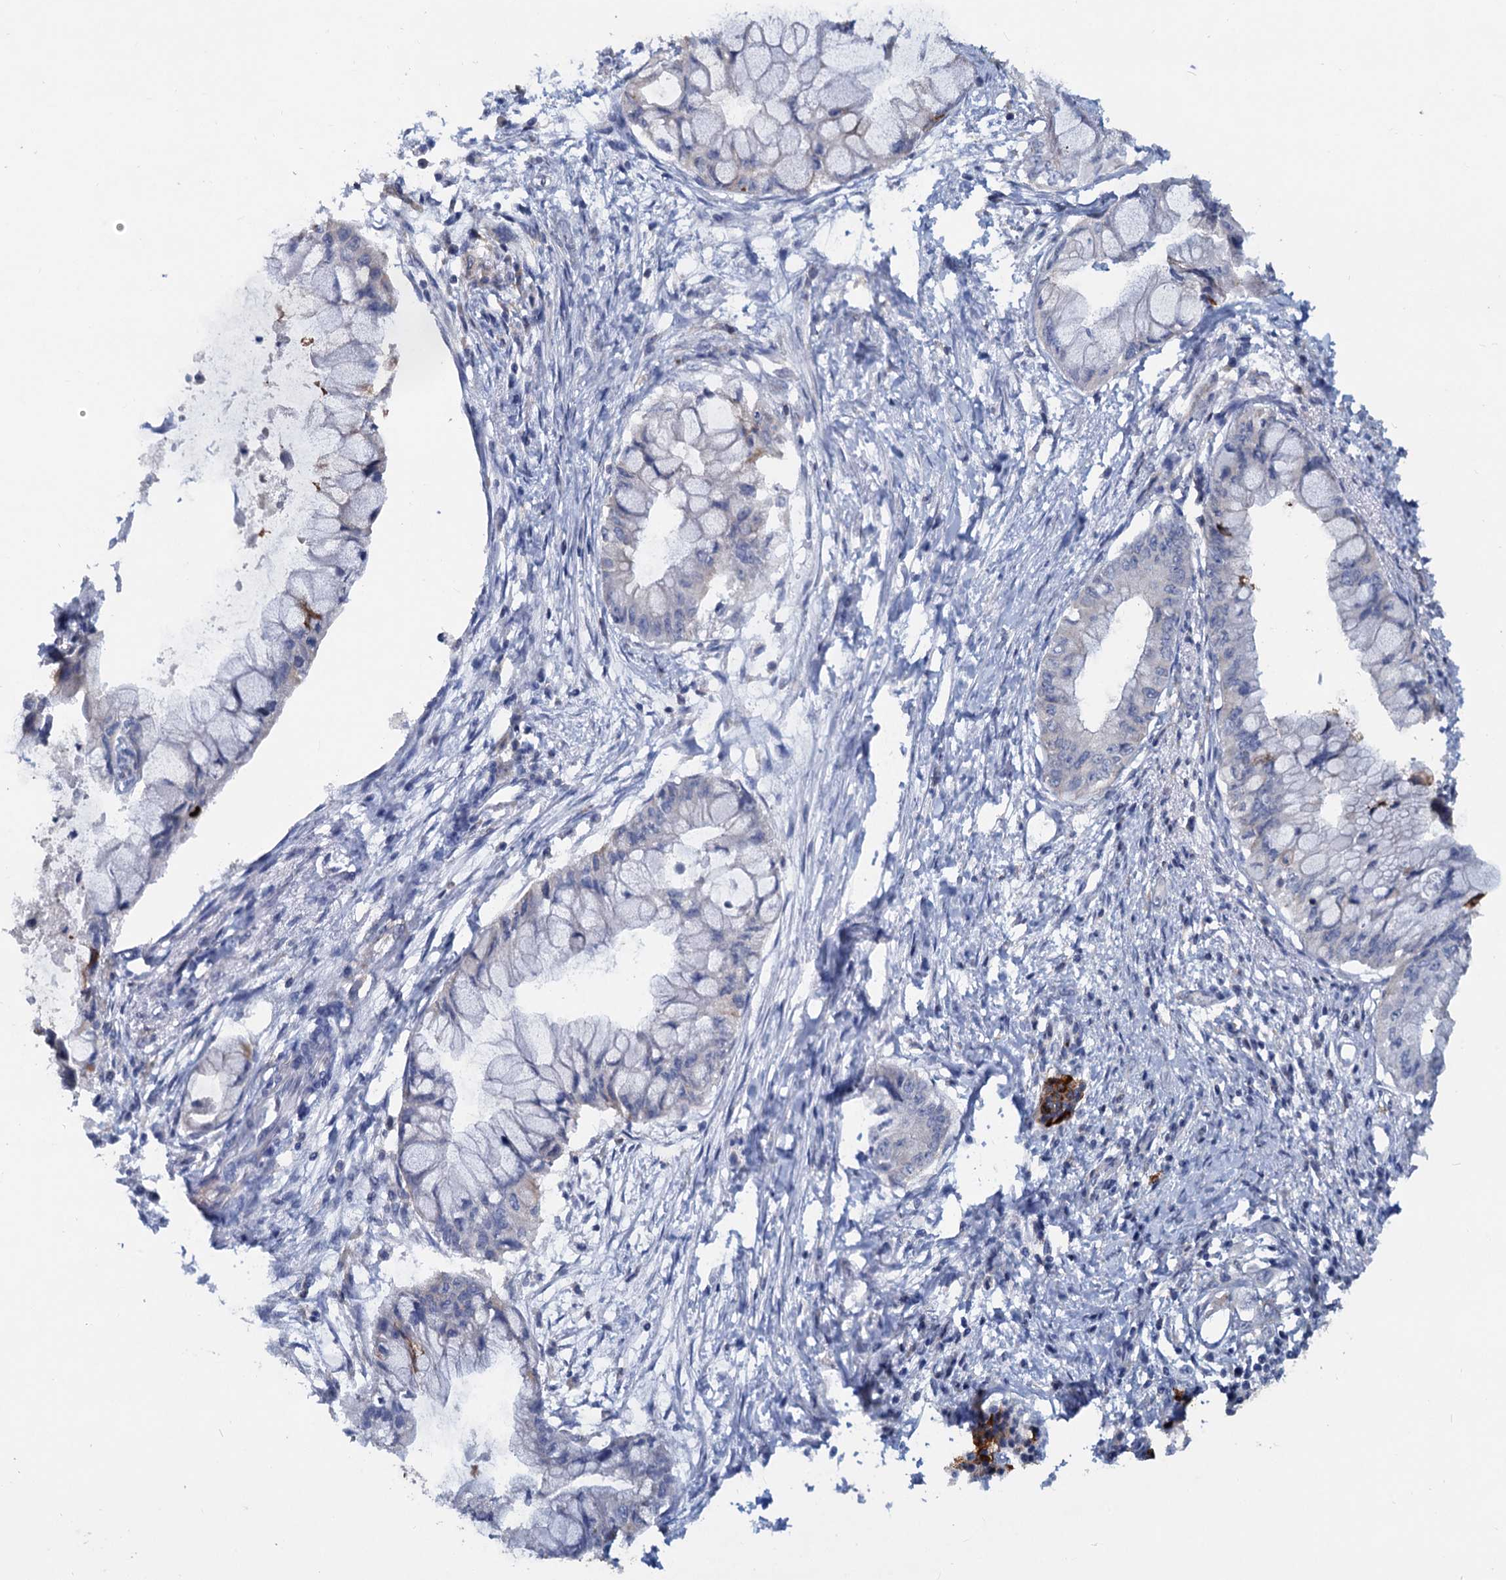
{"staining": {"intensity": "negative", "quantity": "none", "location": "none"}, "tissue": "pancreatic cancer", "cell_type": "Tumor cells", "image_type": "cancer", "snomed": [{"axis": "morphology", "description": "Adenocarcinoma, NOS"}, {"axis": "topography", "description": "Pancreas"}], "caption": "High power microscopy photomicrograph of an immunohistochemistry (IHC) image of adenocarcinoma (pancreatic), revealing no significant expression in tumor cells.", "gene": "LRCH4", "patient": {"sex": "male", "age": 48}}